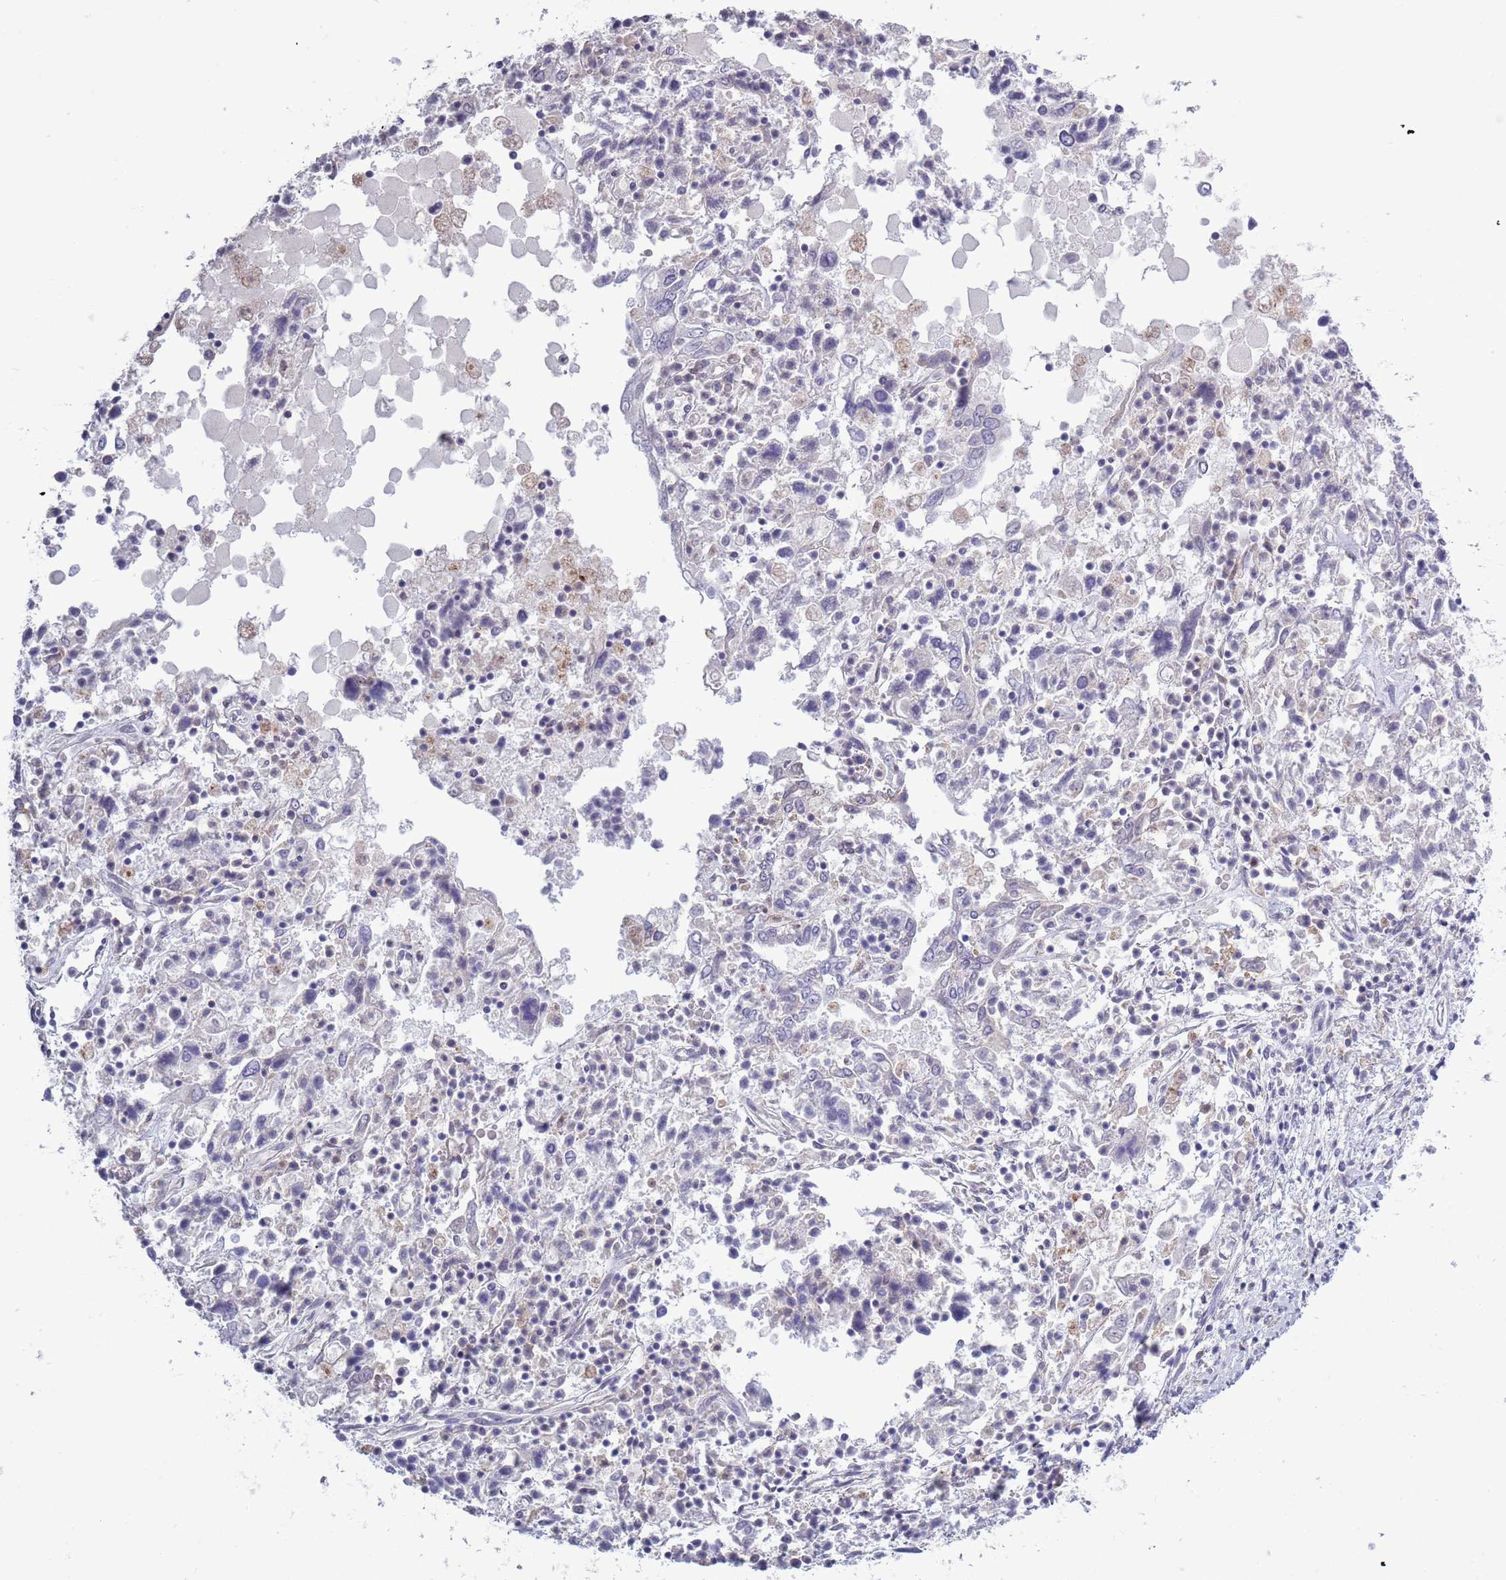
{"staining": {"intensity": "negative", "quantity": "none", "location": "none"}, "tissue": "ovarian cancer", "cell_type": "Tumor cells", "image_type": "cancer", "snomed": [{"axis": "morphology", "description": "Carcinoma, endometroid"}, {"axis": "topography", "description": "Ovary"}], "caption": "This is an immunohistochemistry (IHC) image of ovarian cancer. There is no positivity in tumor cells.", "gene": "ACSBG1", "patient": {"sex": "female", "age": 62}}